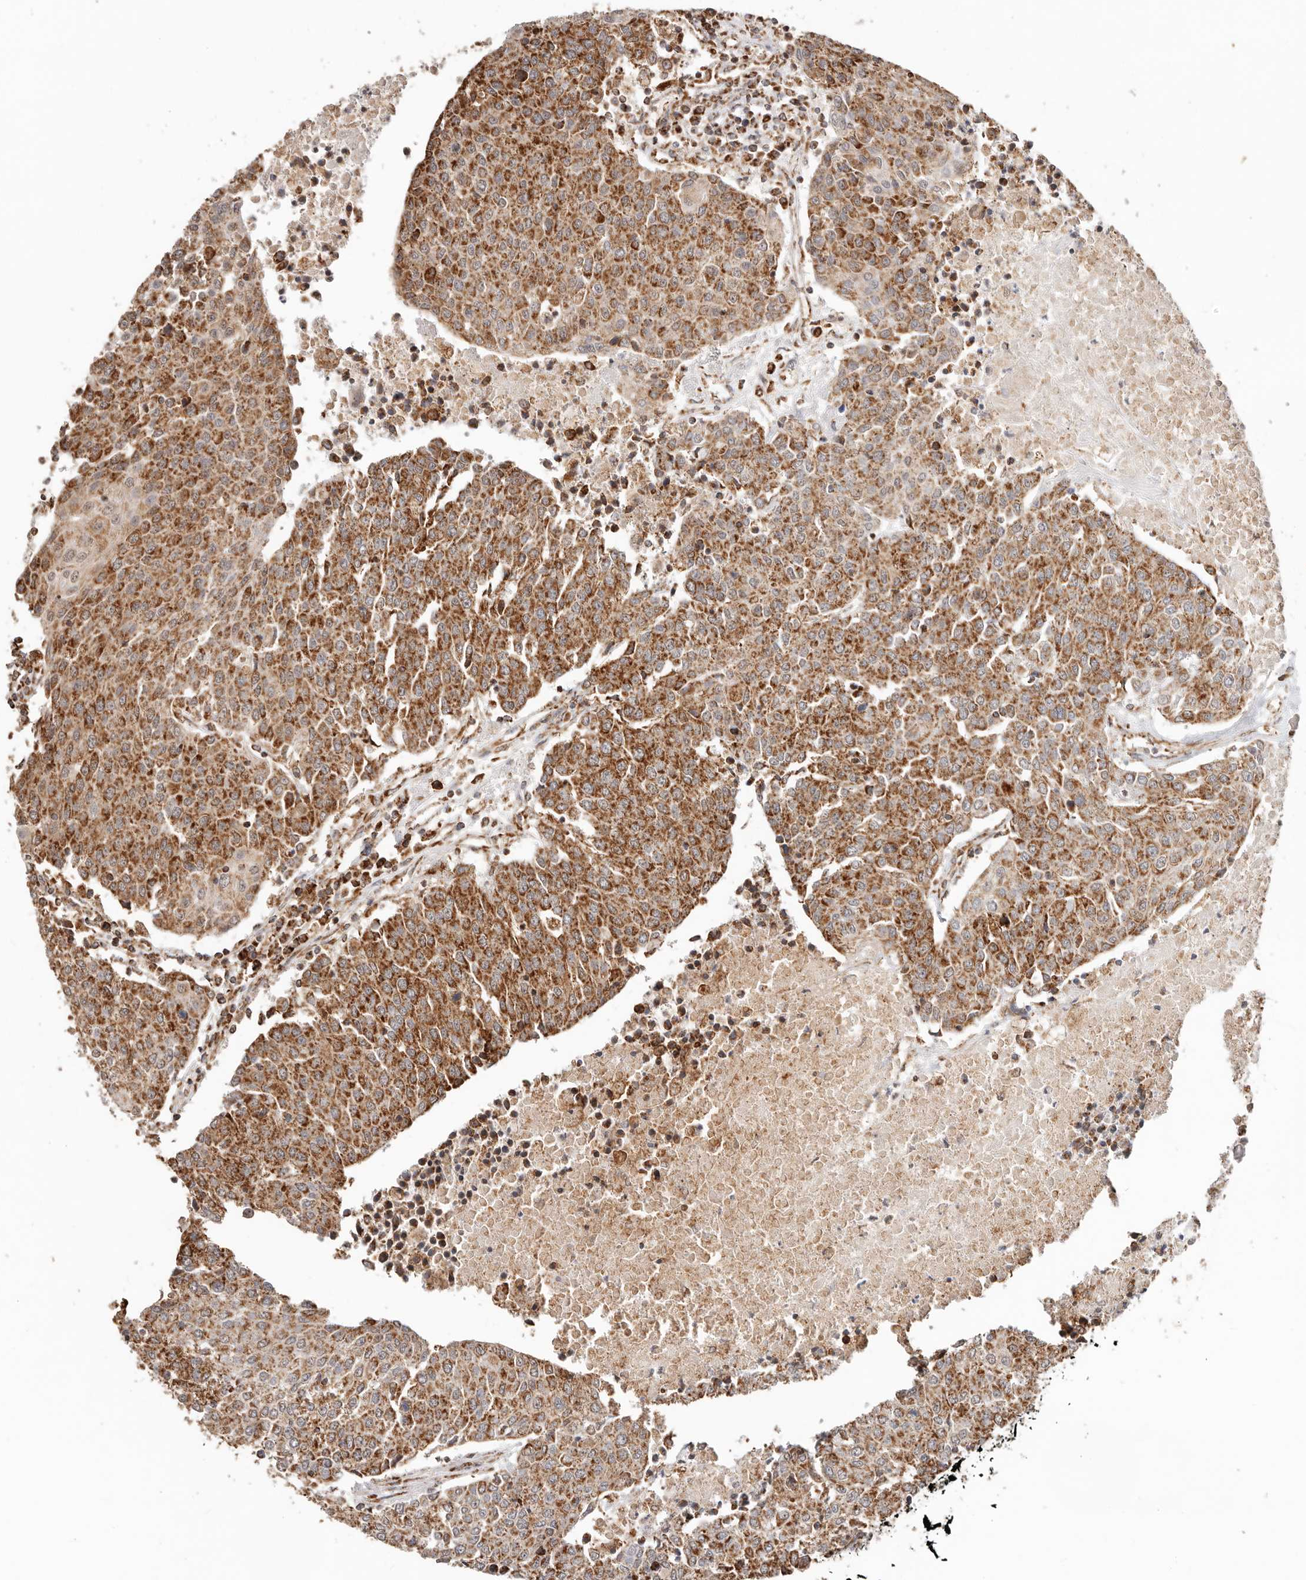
{"staining": {"intensity": "strong", "quantity": ">75%", "location": "cytoplasmic/membranous"}, "tissue": "urothelial cancer", "cell_type": "Tumor cells", "image_type": "cancer", "snomed": [{"axis": "morphology", "description": "Urothelial carcinoma, High grade"}, {"axis": "topography", "description": "Urinary bladder"}], "caption": "Immunohistochemical staining of human urothelial carcinoma (high-grade) shows high levels of strong cytoplasmic/membranous positivity in about >75% of tumor cells. The protein of interest is shown in brown color, while the nuclei are stained blue.", "gene": "NDUFB11", "patient": {"sex": "female", "age": 85}}